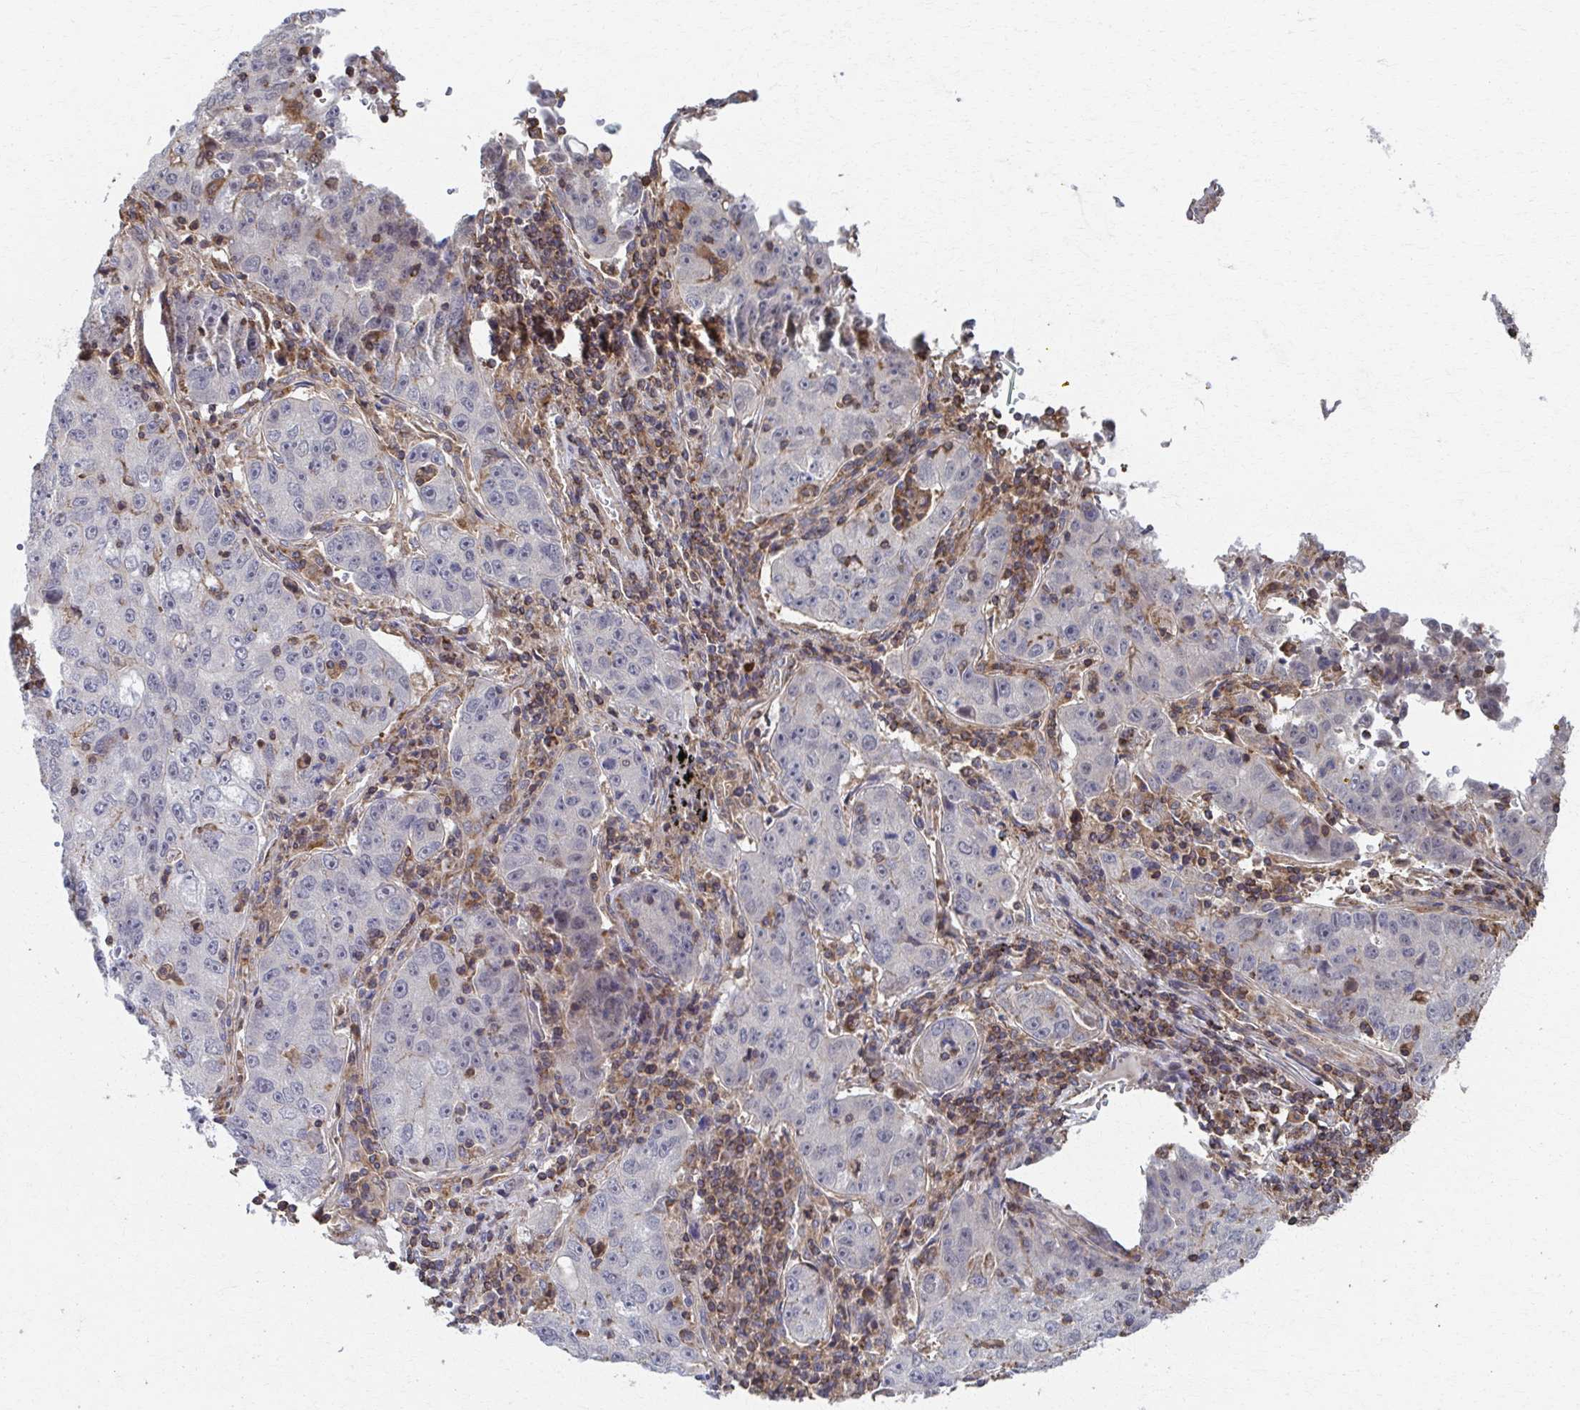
{"staining": {"intensity": "negative", "quantity": "none", "location": "none"}, "tissue": "lung cancer", "cell_type": "Tumor cells", "image_type": "cancer", "snomed": [{"axis": "morphology", "description": "Normal morphology"}, {"axis": "morphology", "description": "Adenocarcinoma, NOS"}, {"axis": "topography", "description": "Lymph node"}, {"axis": "topography", "description": "Lung"}], "caption": "A high-resolution histopathology image shows IHC staining of lung cancer, which displays no significant staining in tumor cells.", "gene": "KLHL34", "patient": {"sex": "female", "age": 57}}